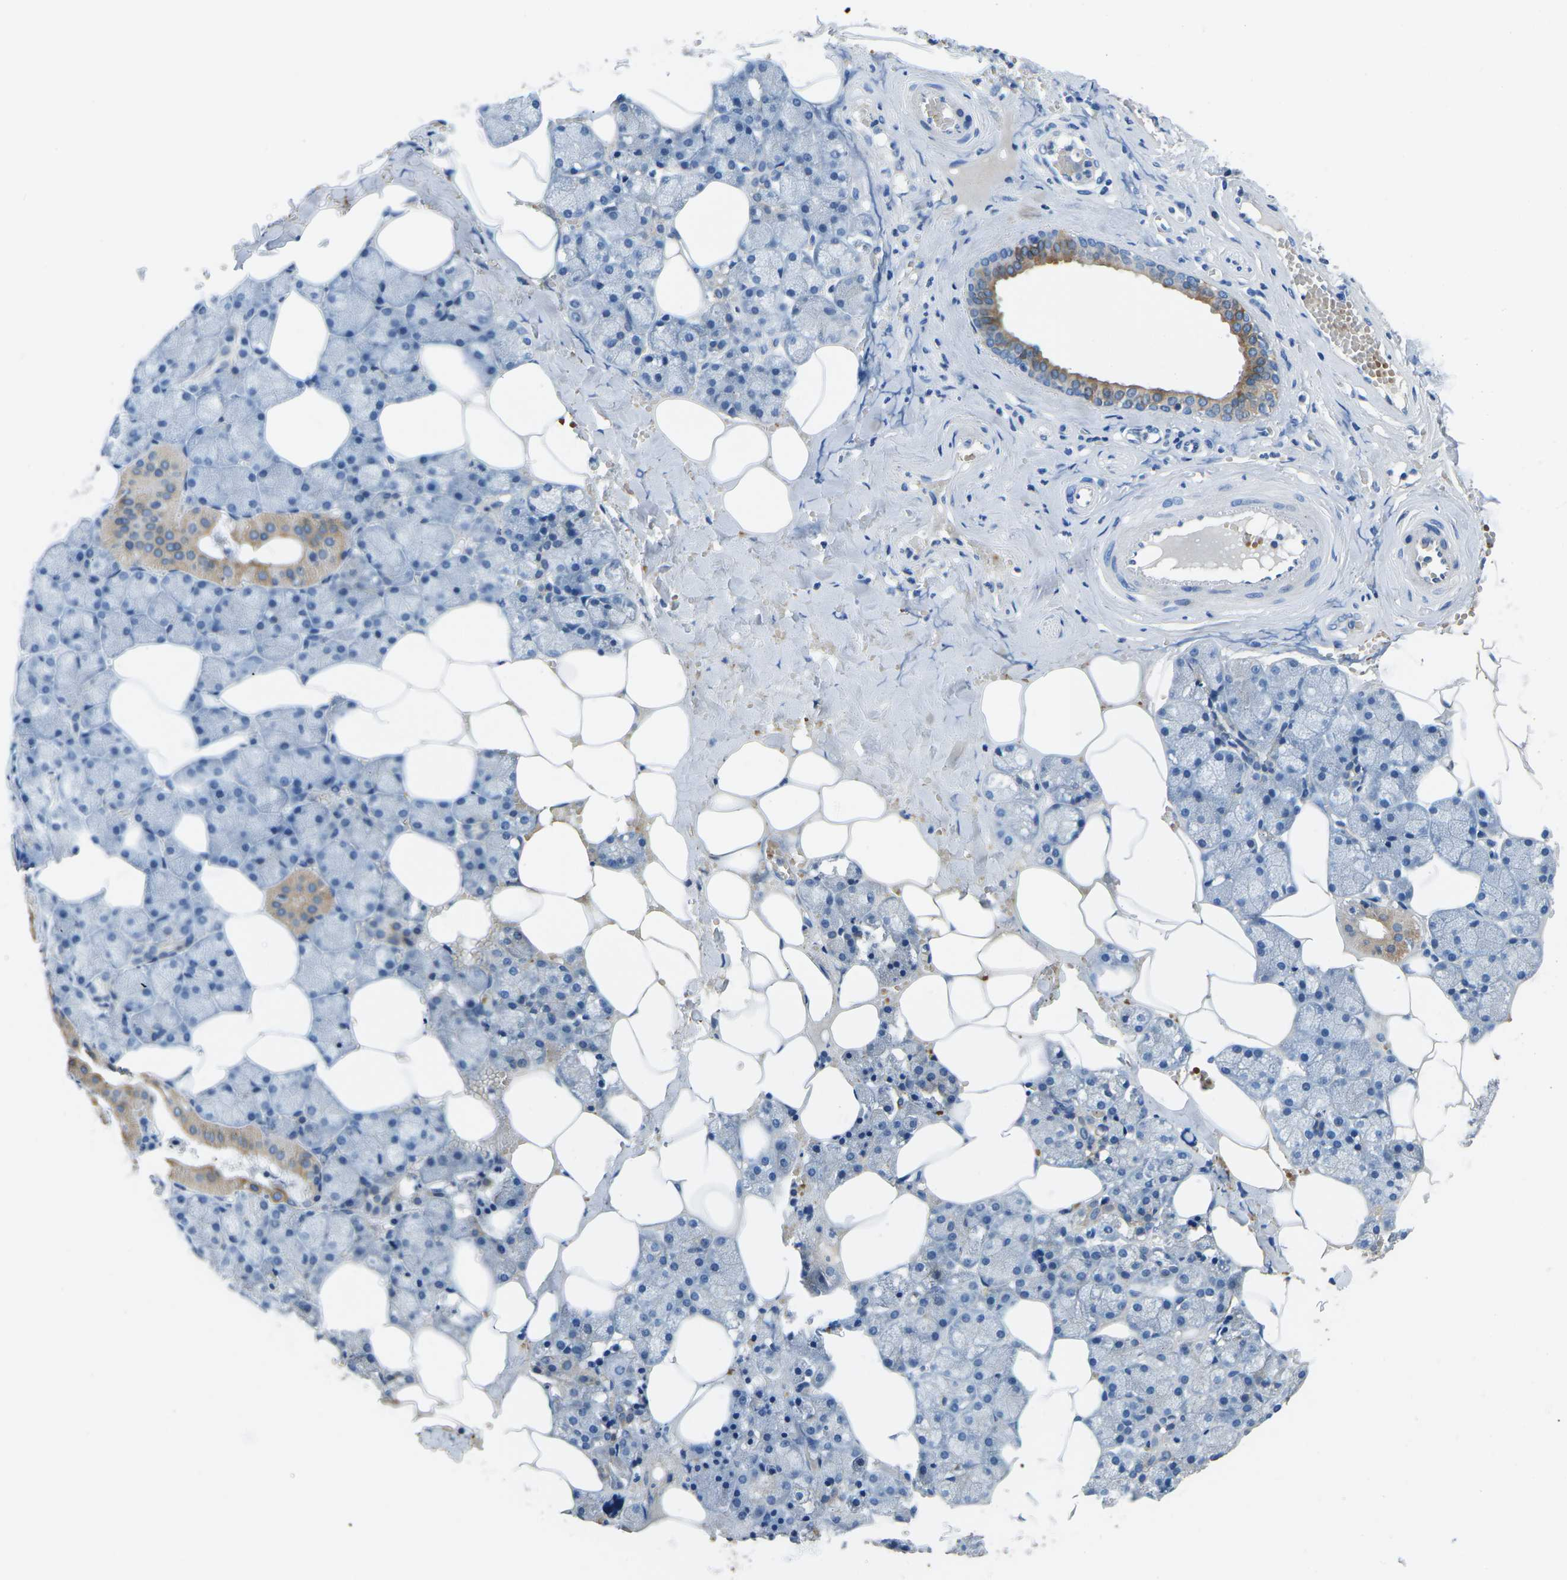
{"staining": {"intensity": "moderate", "quantity": "25%-75%", "location": "cytoplasmic/membranous"}, "tissue": "salivary gland", "cell_type": "Glandular cells", "image_type": "normal", "snomed": [{"axis": "morphology", "description": "Normal tissue, NOS"}, {"axis": "topography", "description": "Salivary gland"}], "caption": "Protein staining of normal salivary gland displays moderate cytoplasmic/membranous staining in approximately 25%-75% of glandular cells. Immunohistochemistry (ihc) stains the protein of interest in brown and the nuclei are stained blue.", "gene": "TM6SF1", "patient": {"sex": "male", "age": 62}}